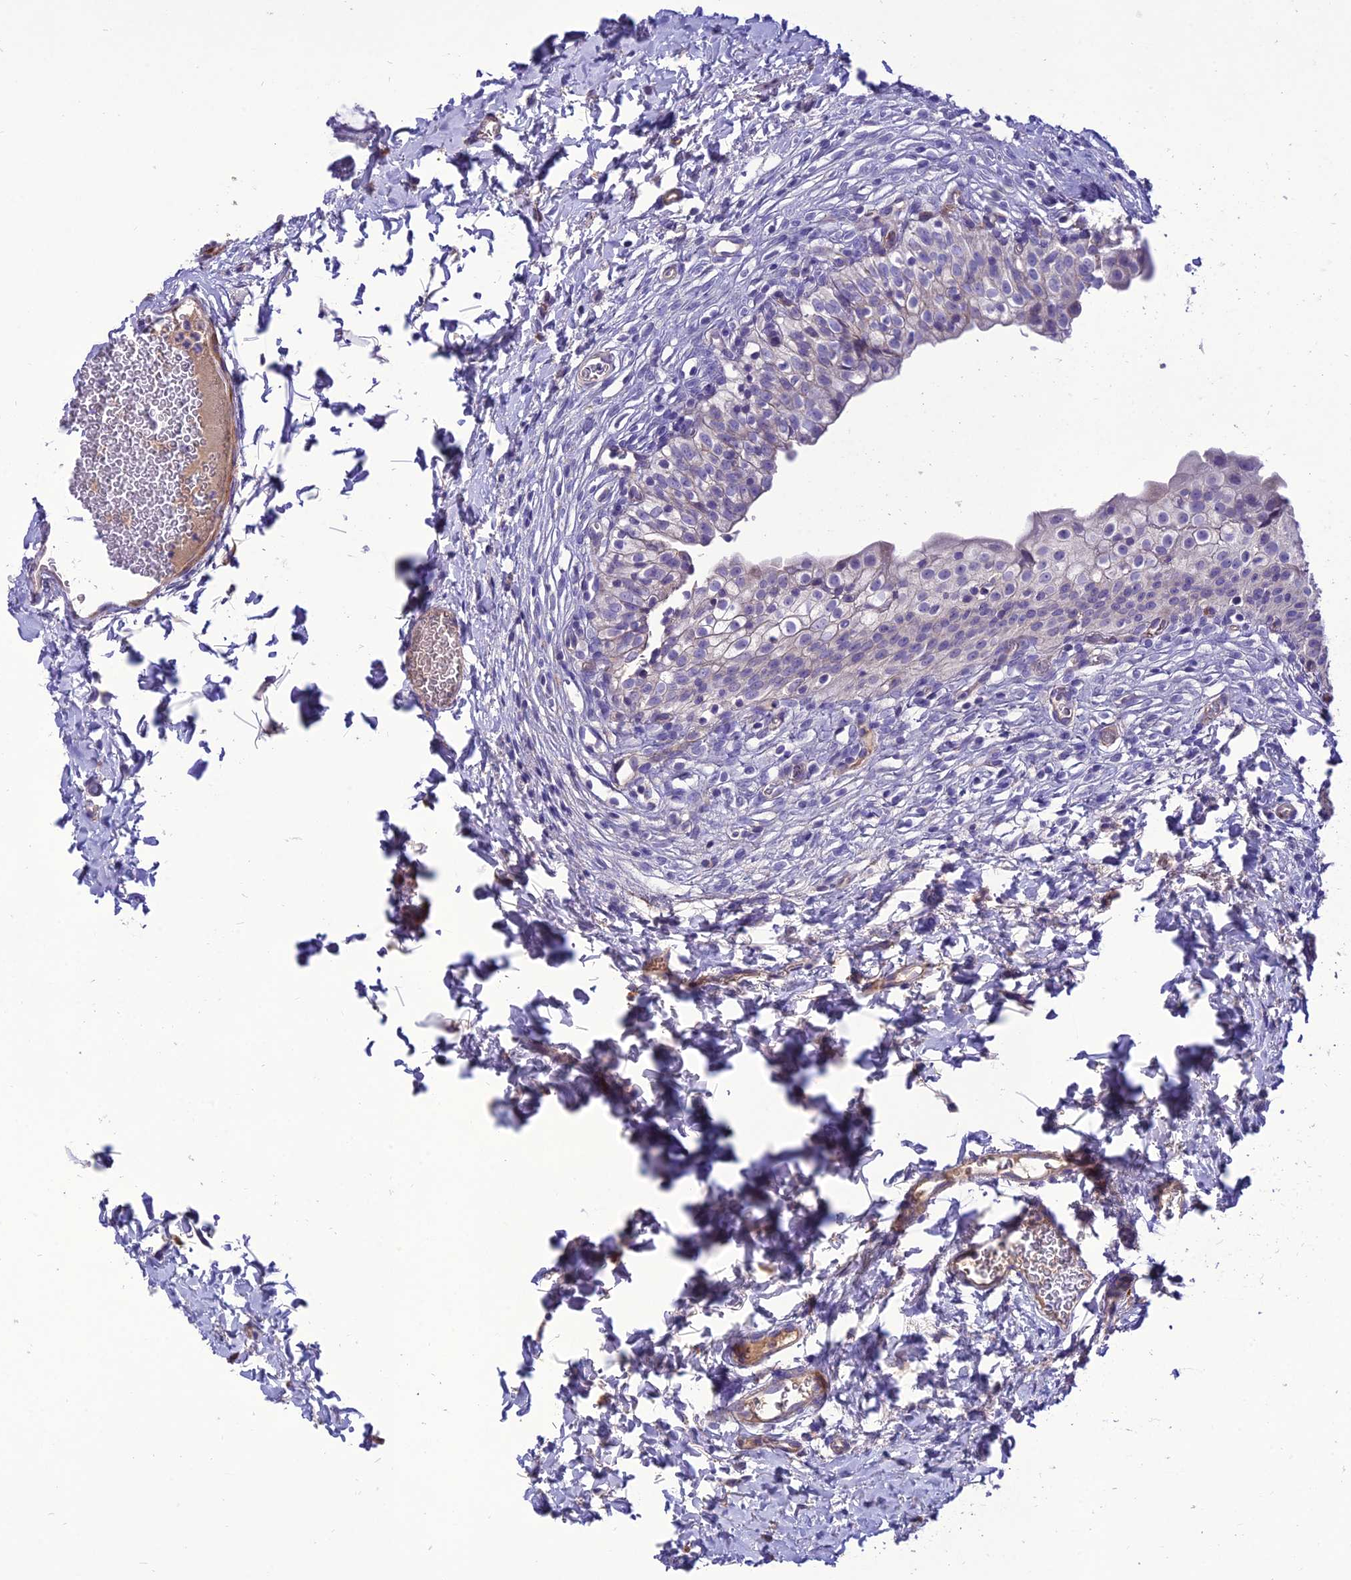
{"staining": {"intensity": "negative", "quantity": "none", "location": "none"}, "tissue": "urinary bladder", "cell_type": "Urothelial cells", "image_type": "normal", "snomed": [{"axis": "morphology", "description": "Normal tissue, NOS"}, {"axis": "topography", "description": "Urinary bladder"}], "caption": "A high-resolution image shows immunohistochemistry staining of unremarkable urinary bladder, which reveals no significant positivity in urothelial cells.", "gene": "TEKT3", "patient": {"sex": "male", "age": 55}}